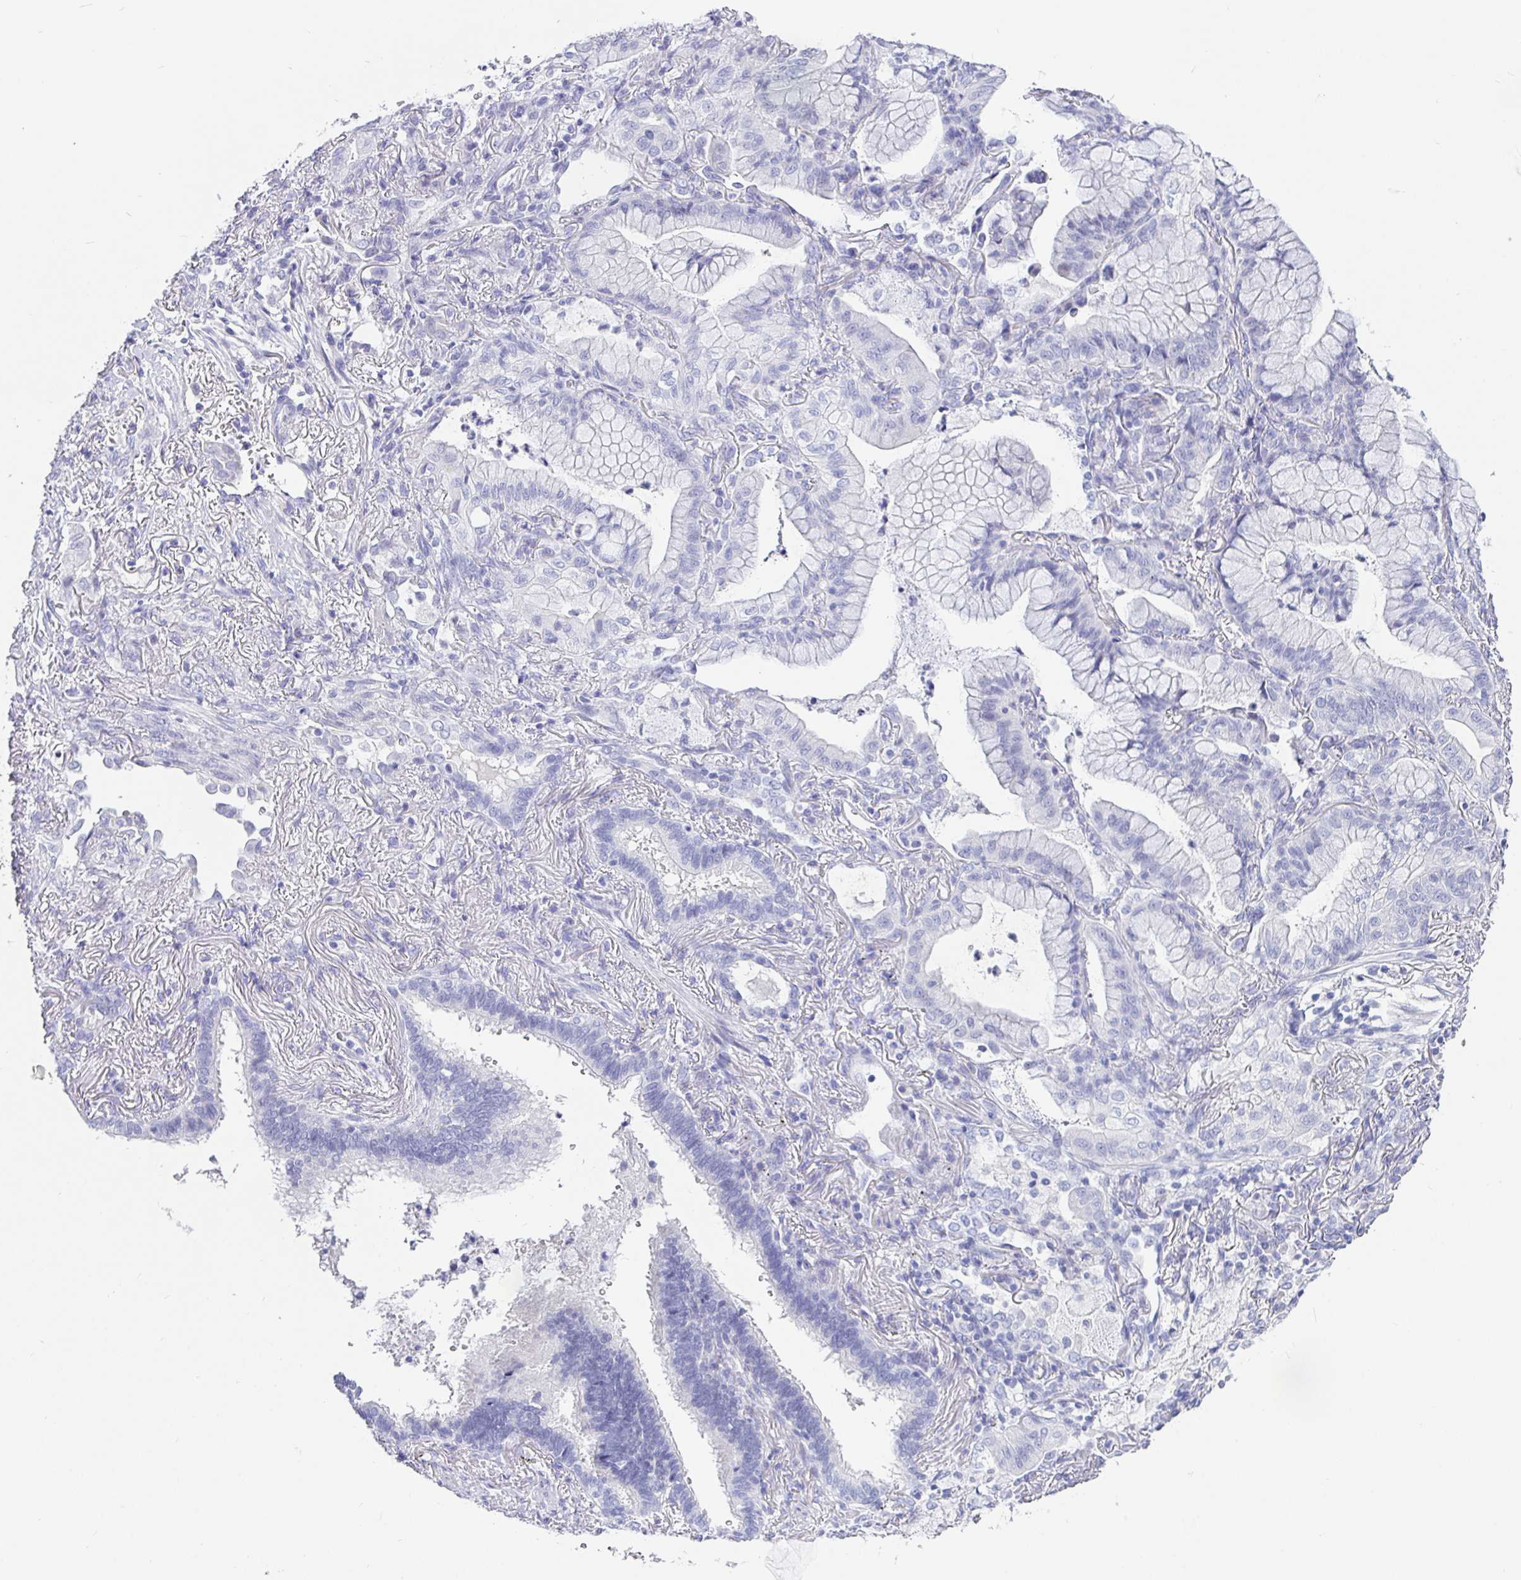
{"staining": {"intensity": "negative", "quantity": "none", "location": "none"}, "tissue": "lung cancer", "cell_type": "Tumor cells", "image_type": "cancer", "snomed": [{"axis": "morphology", "description": "Adenocarcinoma, NOS"}, {"axis": "topography", "description": "Lung"}], "caption": "This is an IHC micrograph of human lung adenocarcinoma. There is no positivity in tumor cells.", "gene": "TPTE", "patient": {"sex": "male", "age": 77}}